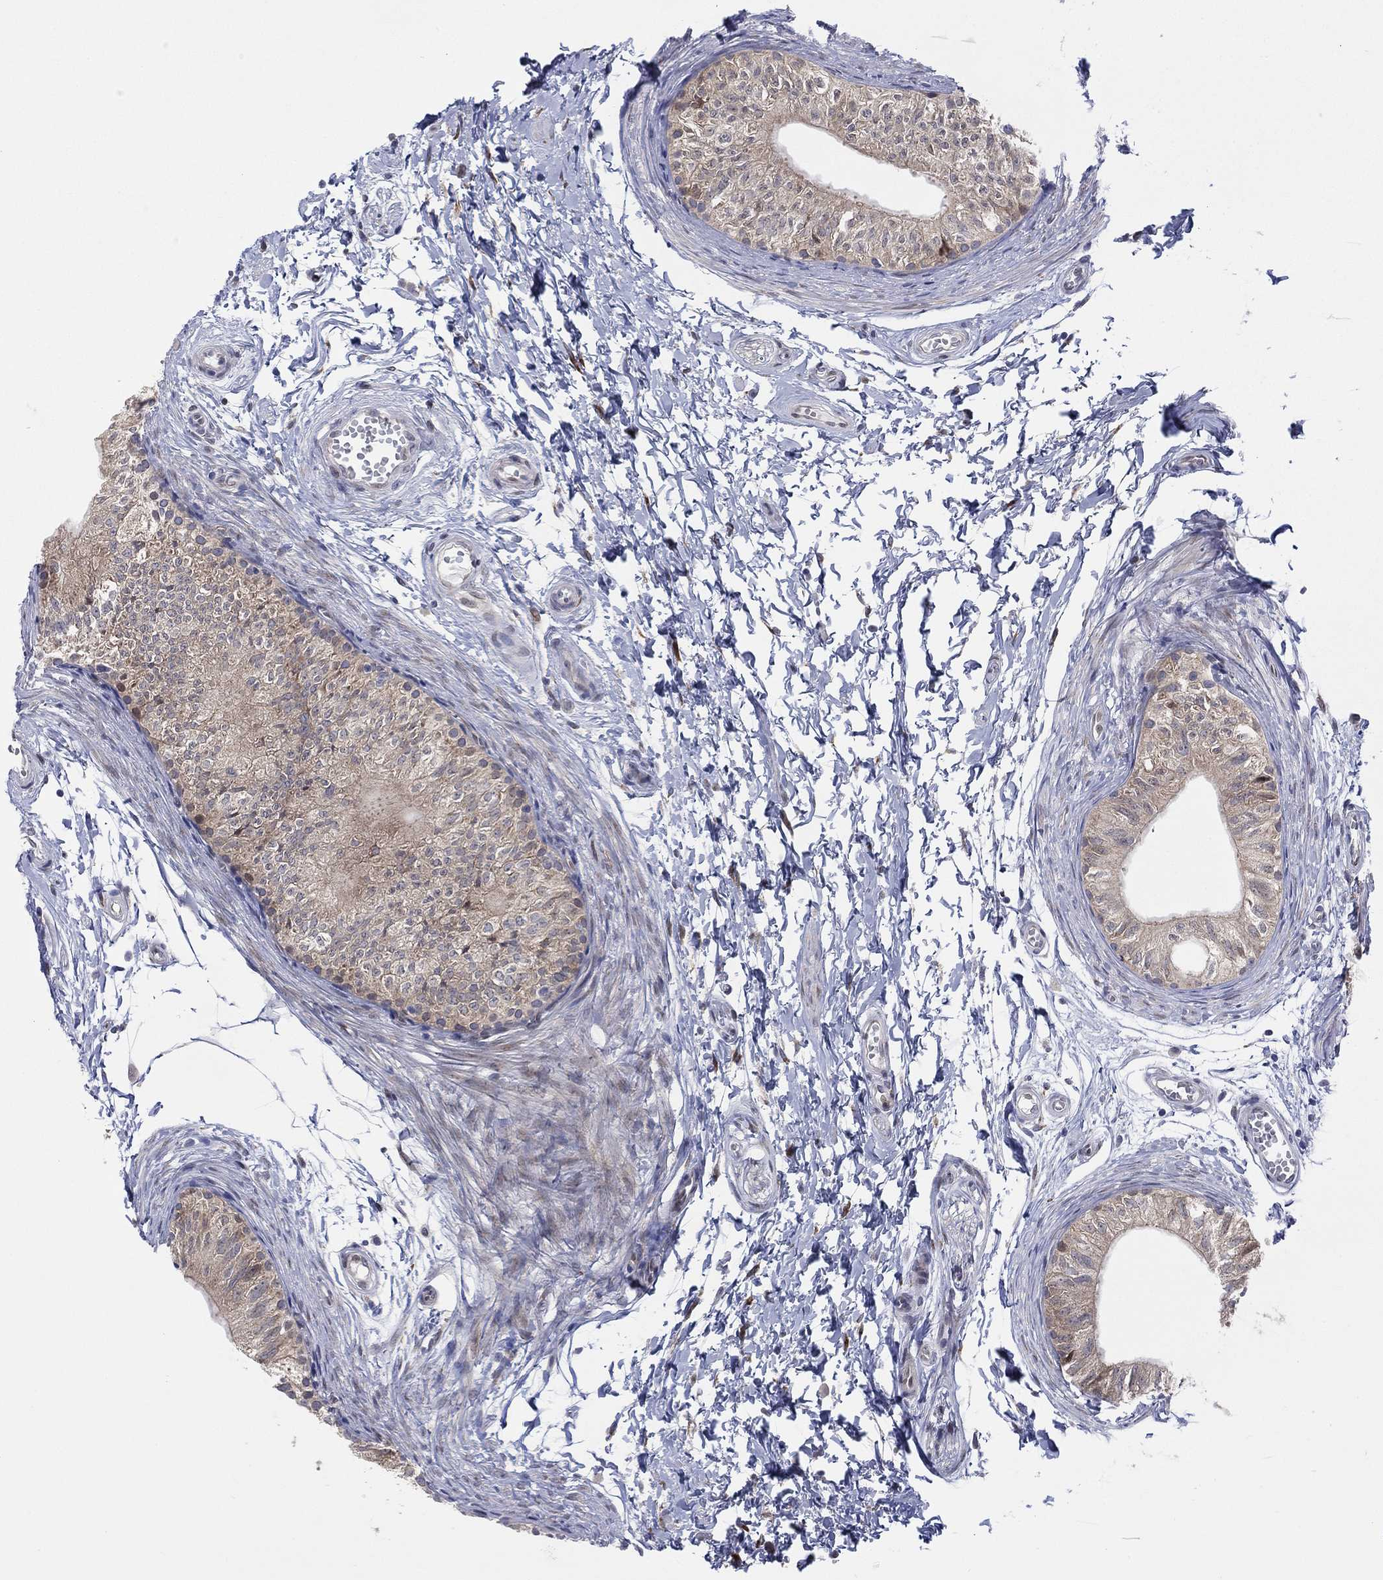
{"staining": {"intensity": "moderate", "quantity": "25%-75%", "location": "cytoplasmic/membranous"}, "tissue": "epididymis", "cell_type": "Glandular cells", "image_type": "normal", "snomed": [{"axis": "morphology", "description": "Normal tissue, NOS"}, {"axis": "topography", "description": "Epididymis"}], "caption": "Moderate cytoplasmic/membranous protein positivity is seen in about 25%-75% of glandular cells in epididymis.", "gene": "TTC21B", "patient": {"sex": "male", "age": 22}}